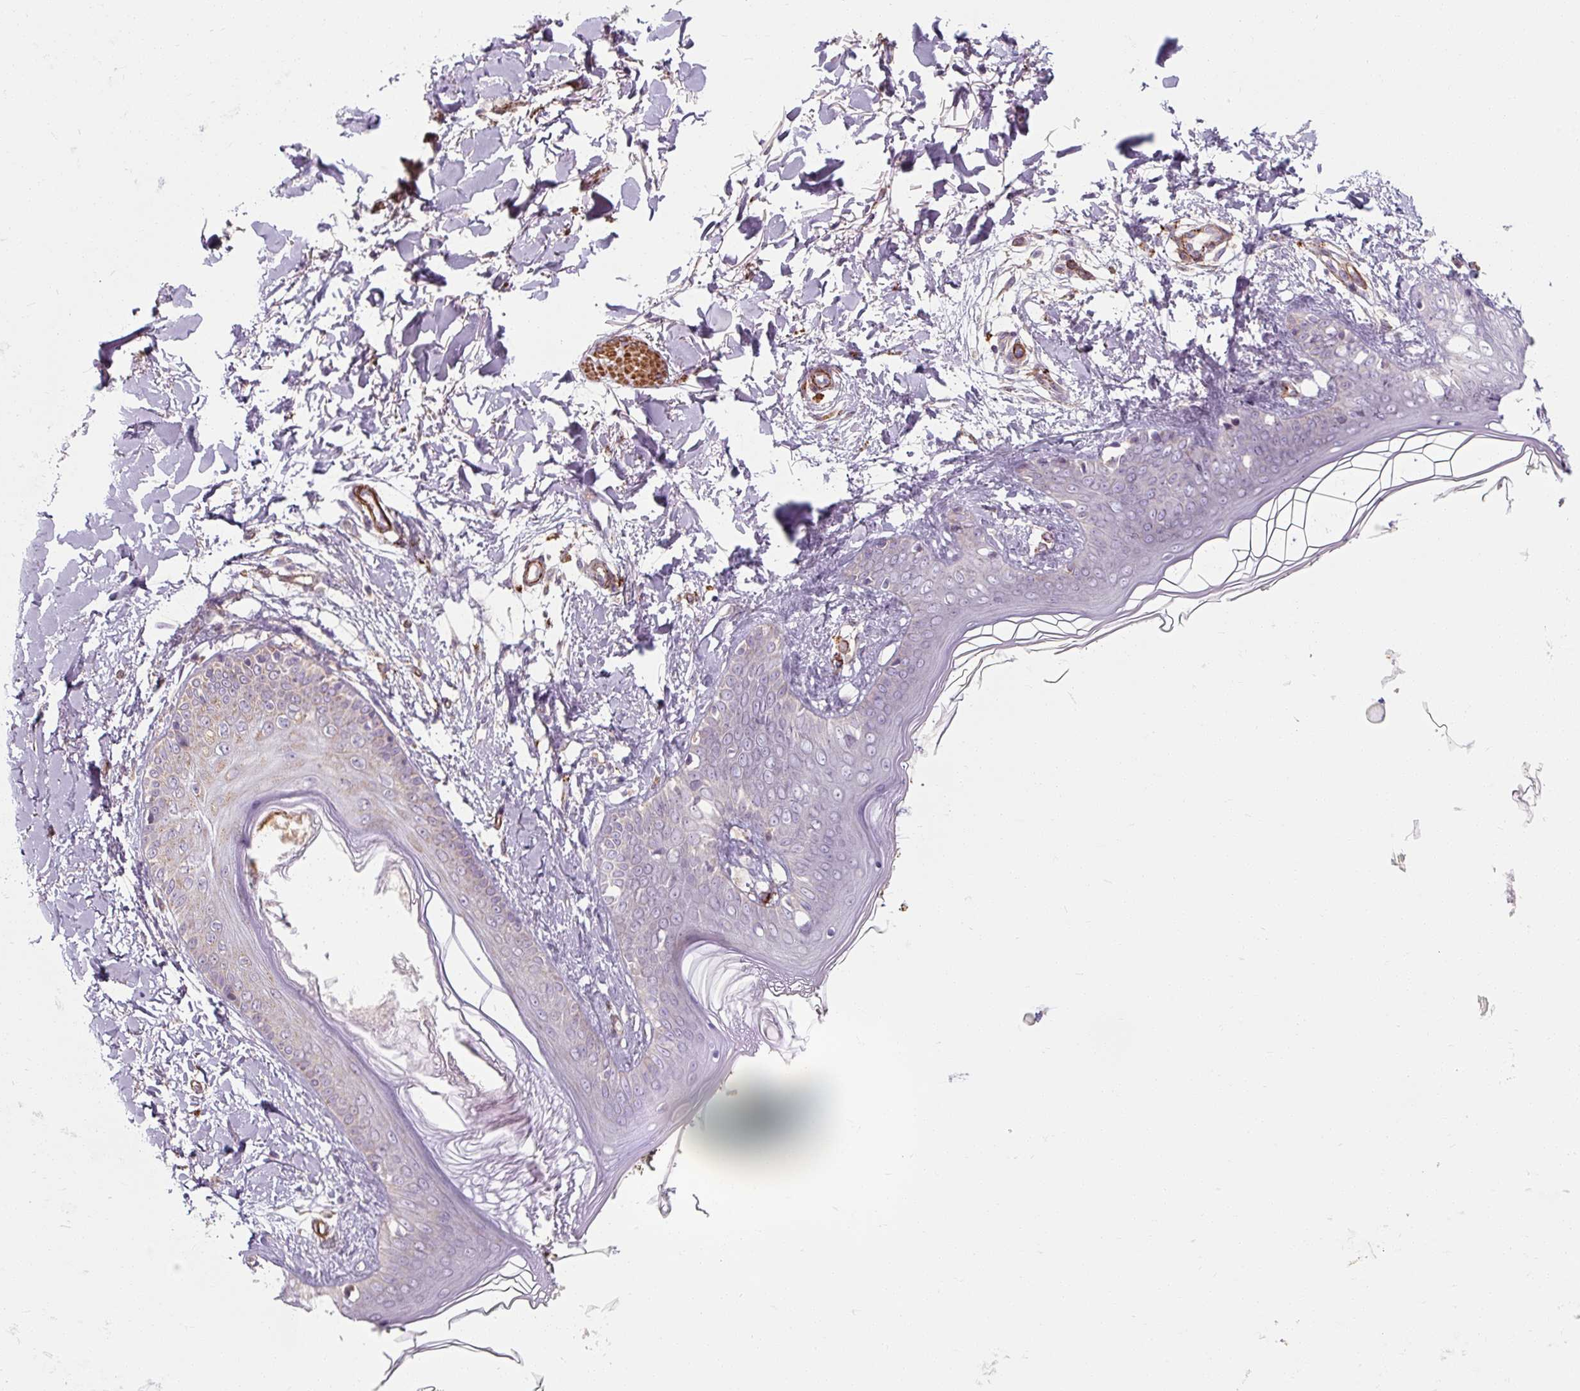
{"staining": {"intensity": "moderate", "quantity": "<25%", "location": "cytoplasmic/membranous"}, "tissue": "skin", "cell_type": "Fibroblasts", "image_type": "normal", "snomed": [{"axis": "morphology", "description": "Normal tissue, NOS"}, {"axis": "topography", "description": "Skin"}], "caption": "About <25% of fibroblasts in unremarkable skin exhibit moderate cytoplasmic/membranous protein expression as visualized by brown immunohistochemical staining.", "gene": "MRPS5", "patient": {"sex": "female", "age": 34}}